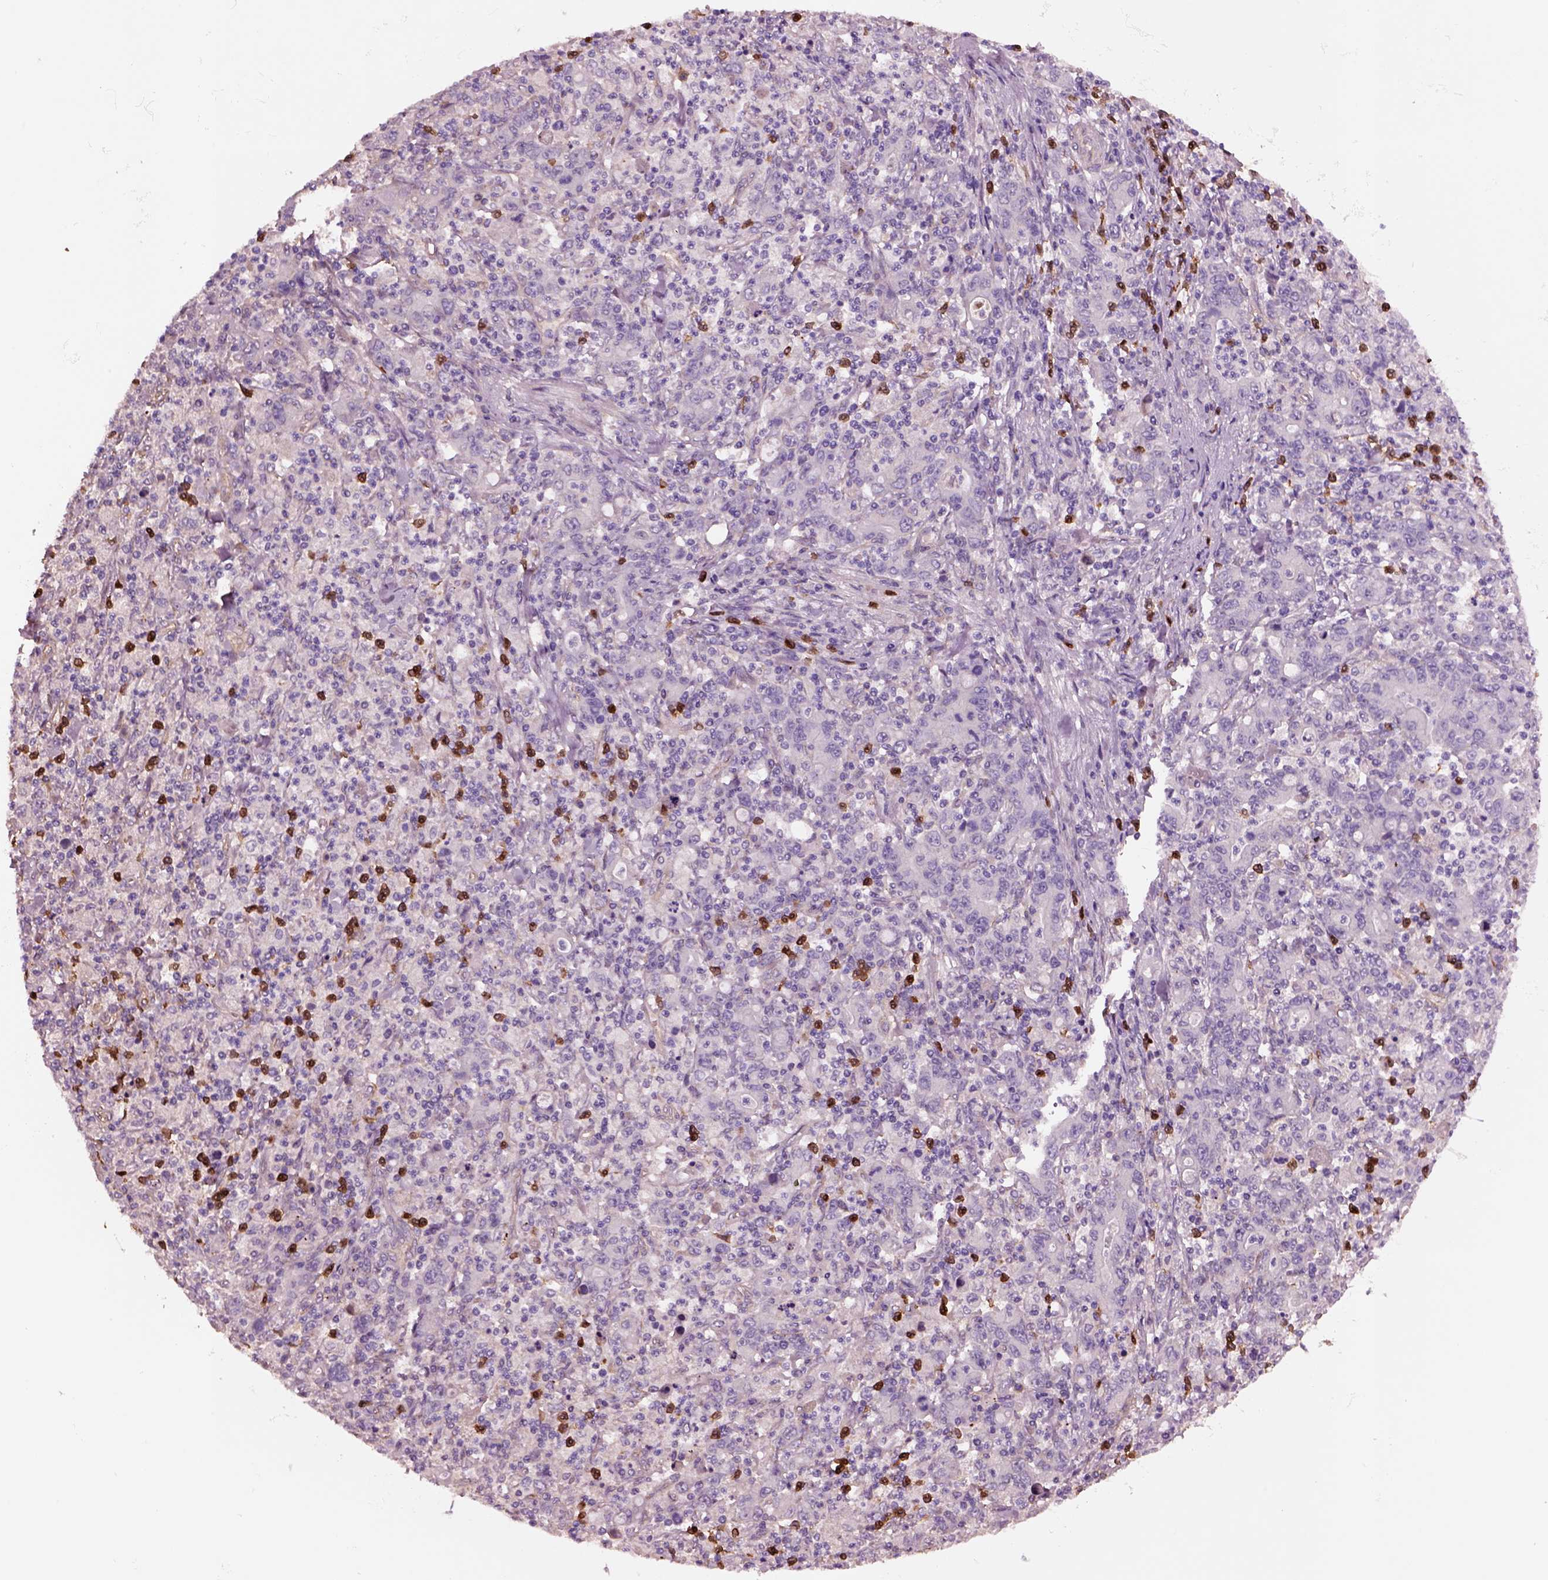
{"staining": {"intensity": "negative", "quantity": "none", "location": "none"}, "tissue": "stomach cancer", "cell_type": "Tumor cells", "image_type": "cancer", "snomed": [{"axis": "morphology", "description": "Adenocarcinoma, NOS"}, {"axis": "topography", "description": "Stomach, upper"}], "caption": "This photomicrograph is of adenocarcinoma (stomach) stained with IHC to label a protein in brown with the nuclei are counter-stained blue. There is no expression in tumor cells.", "gene": "HTR1B", "patient": {"sex": "male", "age": 69}}